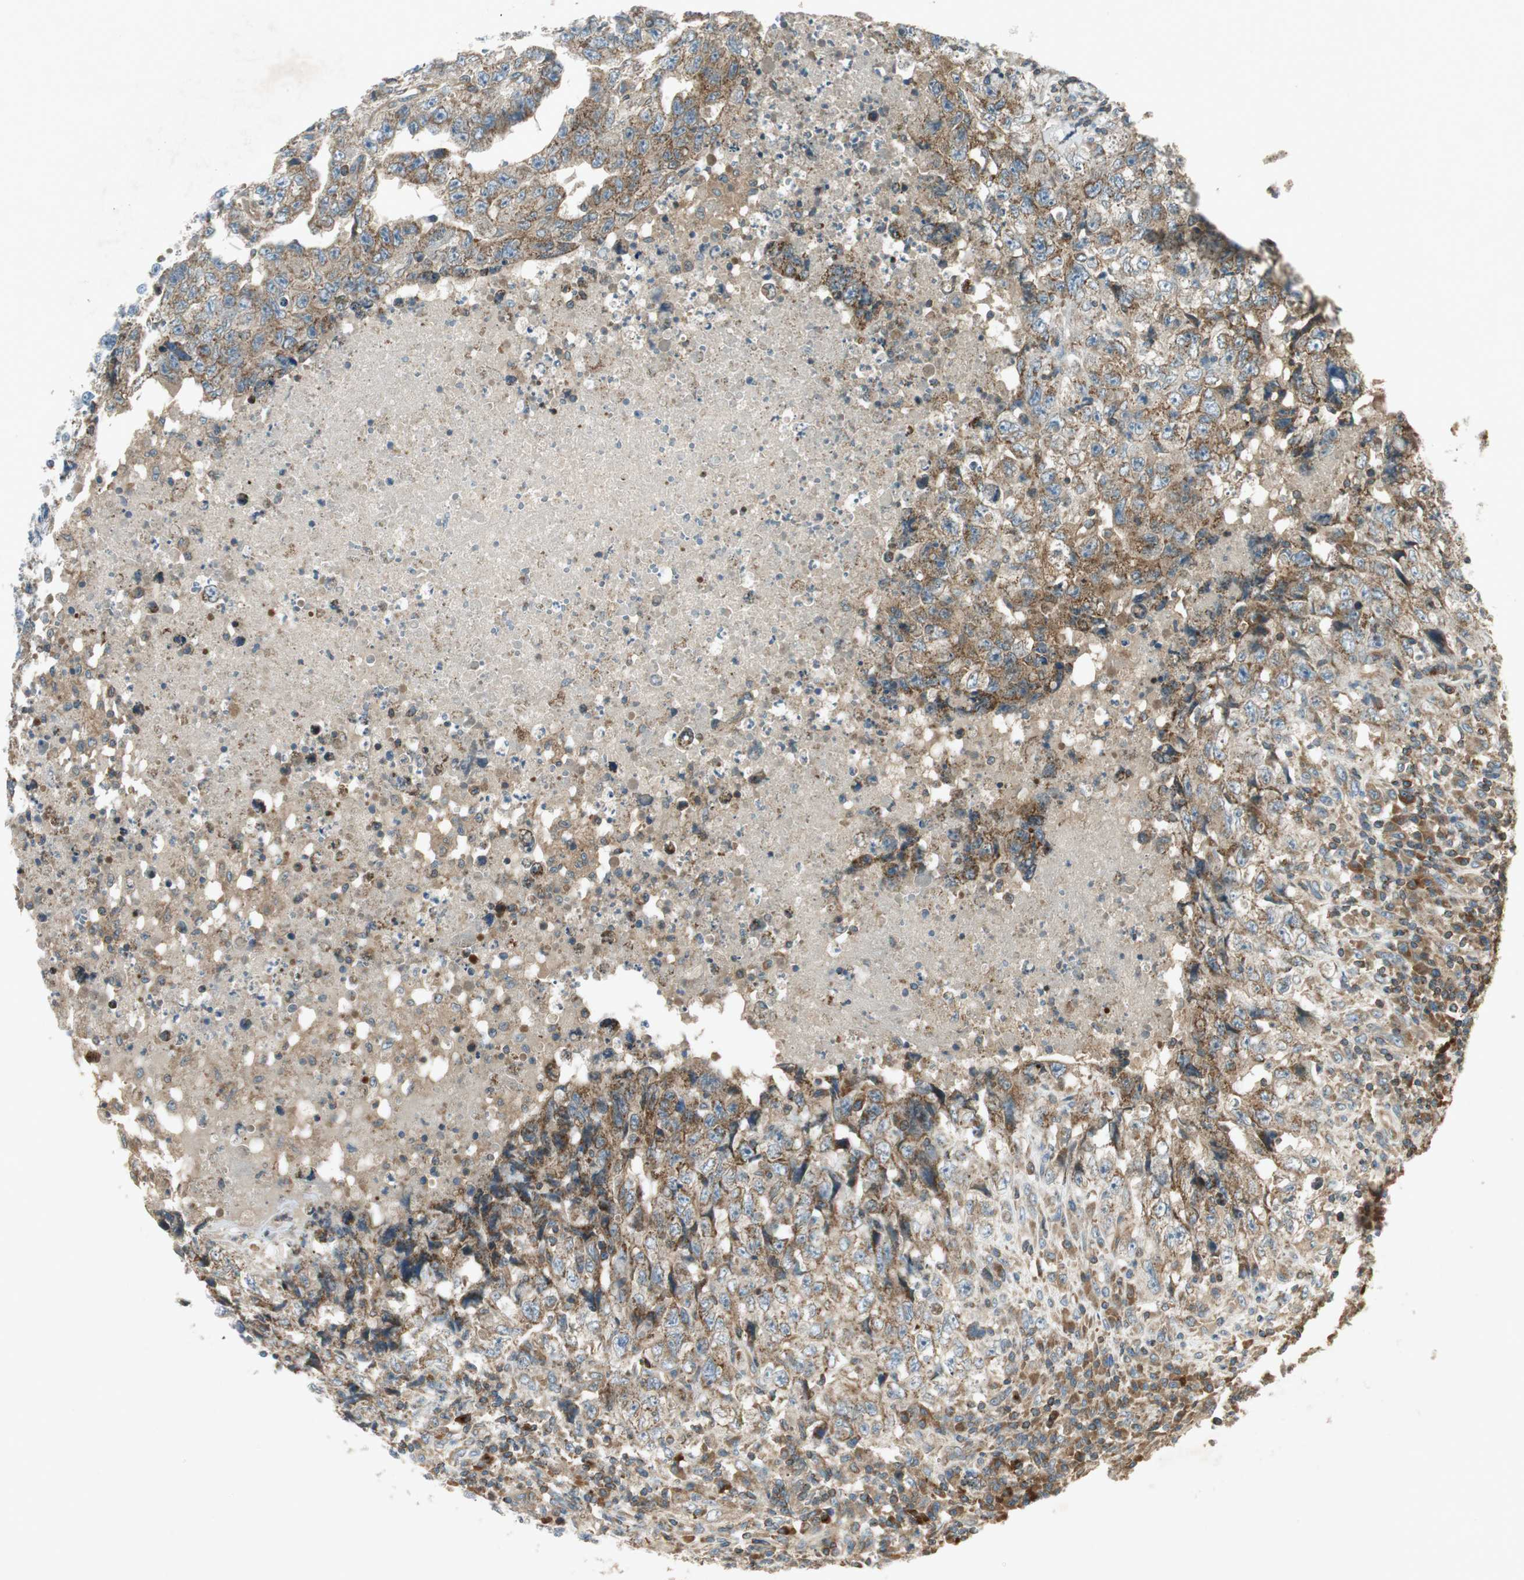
{"staining": {"intensity": "moderate", "quantity": ">75%", "location": "cytoplasmic/membranous"}, "tissue": "testis cancer", "cell_type": "Tumor cells", "image_type": "cancer", "snomed": [{"axis": "morphology", "description": "Necrosis, NOS"}, {"axis": "morphology", "description": "Carcinoma, Embryonal, NOS"}, {"axis": "topography", "description": "Testis"}], "caption": "A brown stain shows moderate cytoplasmic/membranous expression of a protein in testis cancer (embryonal carcinoma) tumor cells.", "gene": "CHADL", "patient": {"sex": "male", "age": 19}}